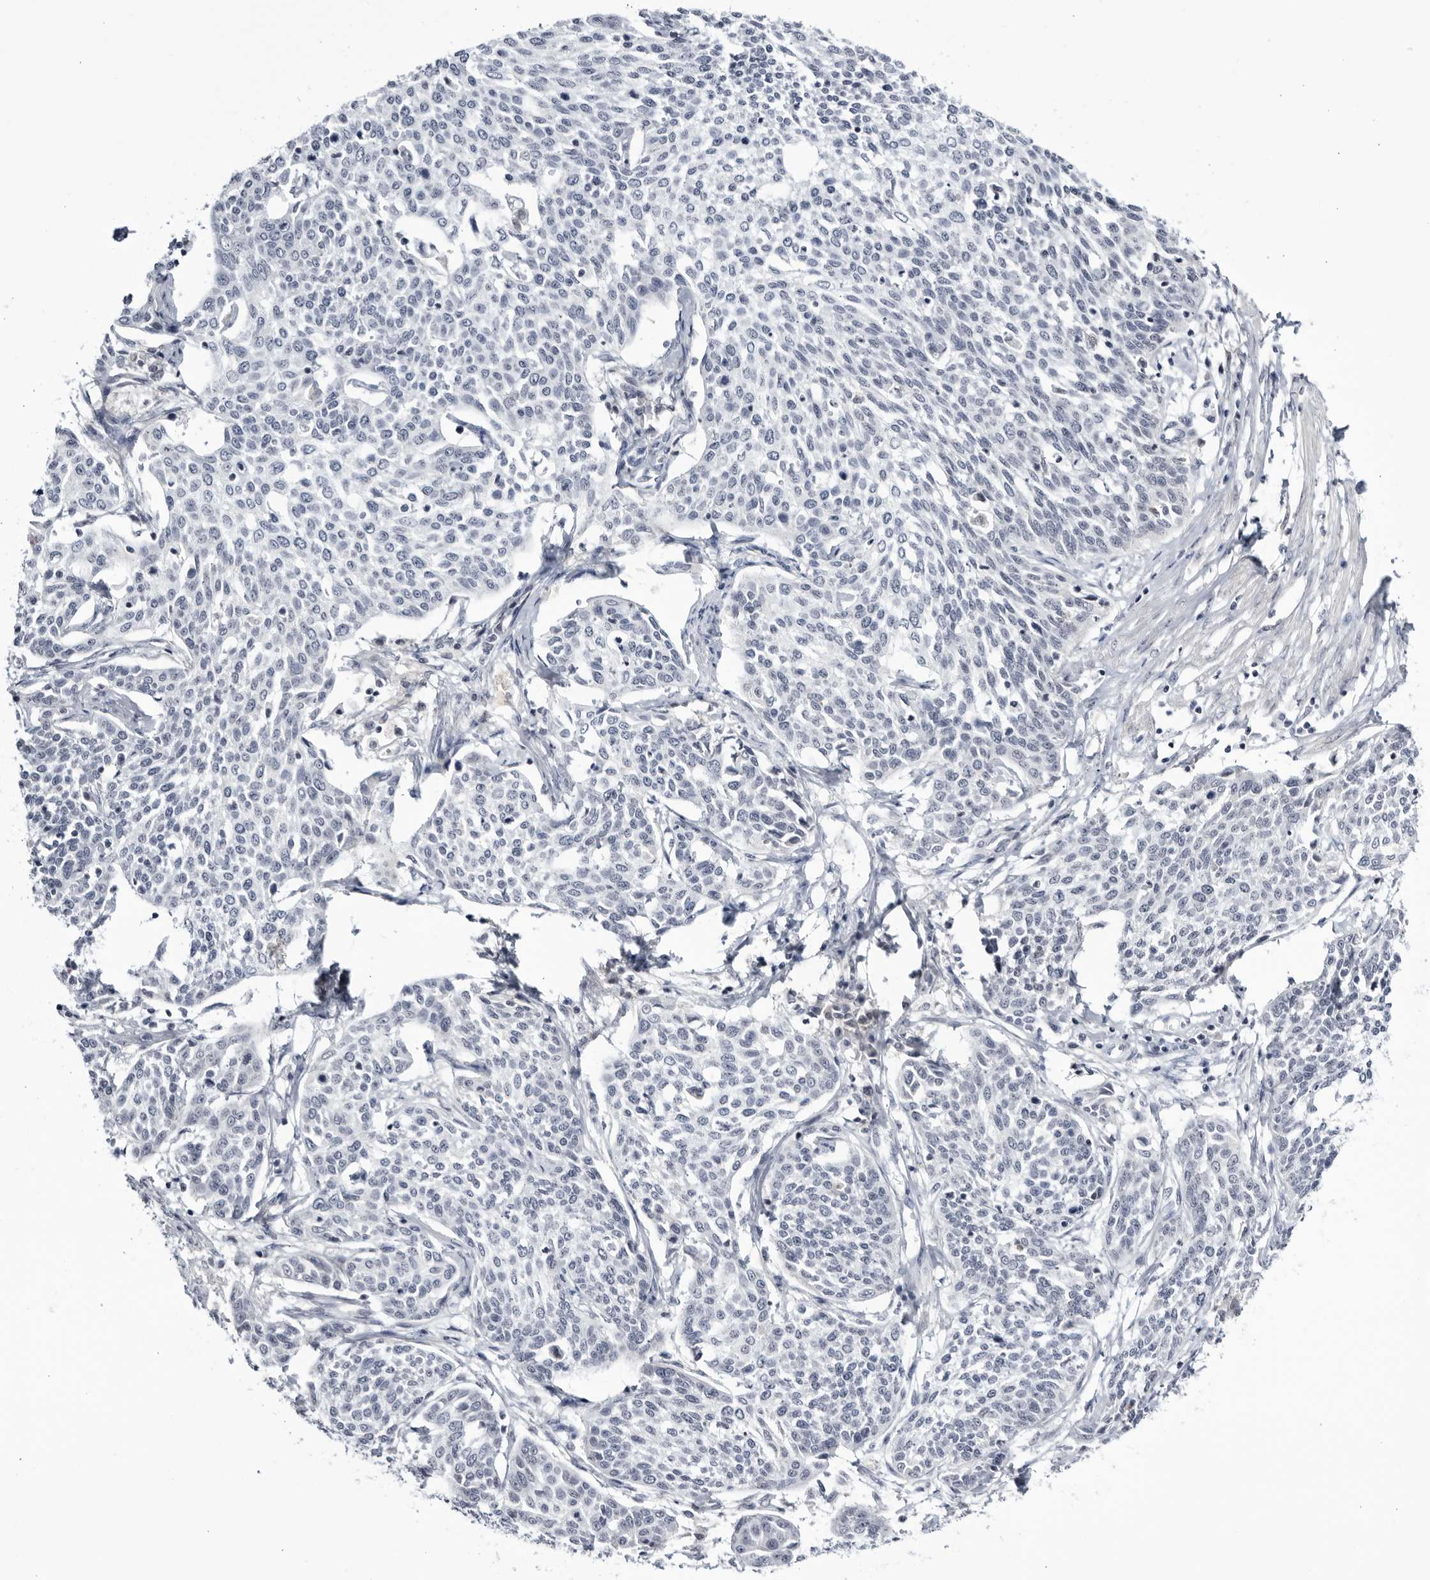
{"staining": {"intensity": "negative", "quantity": "none", "location": "none"}, "tissue": "cervical cancer", "cell_type": "Tumor cells", "image_type": "cancer", "snomed": [{"axis": "morphology", "description": "Squamous cell carcinoma, NOS"}, {"axis": "topography", "description": "Cervix"}], "caption": "Immunohistochemistry (IHC) of human cervical cancer (squamous cell carcinoma) displays no positivity in tumor cells.", "gene": "CNBD1", "patient": {"sex": "female", "age": 34}}